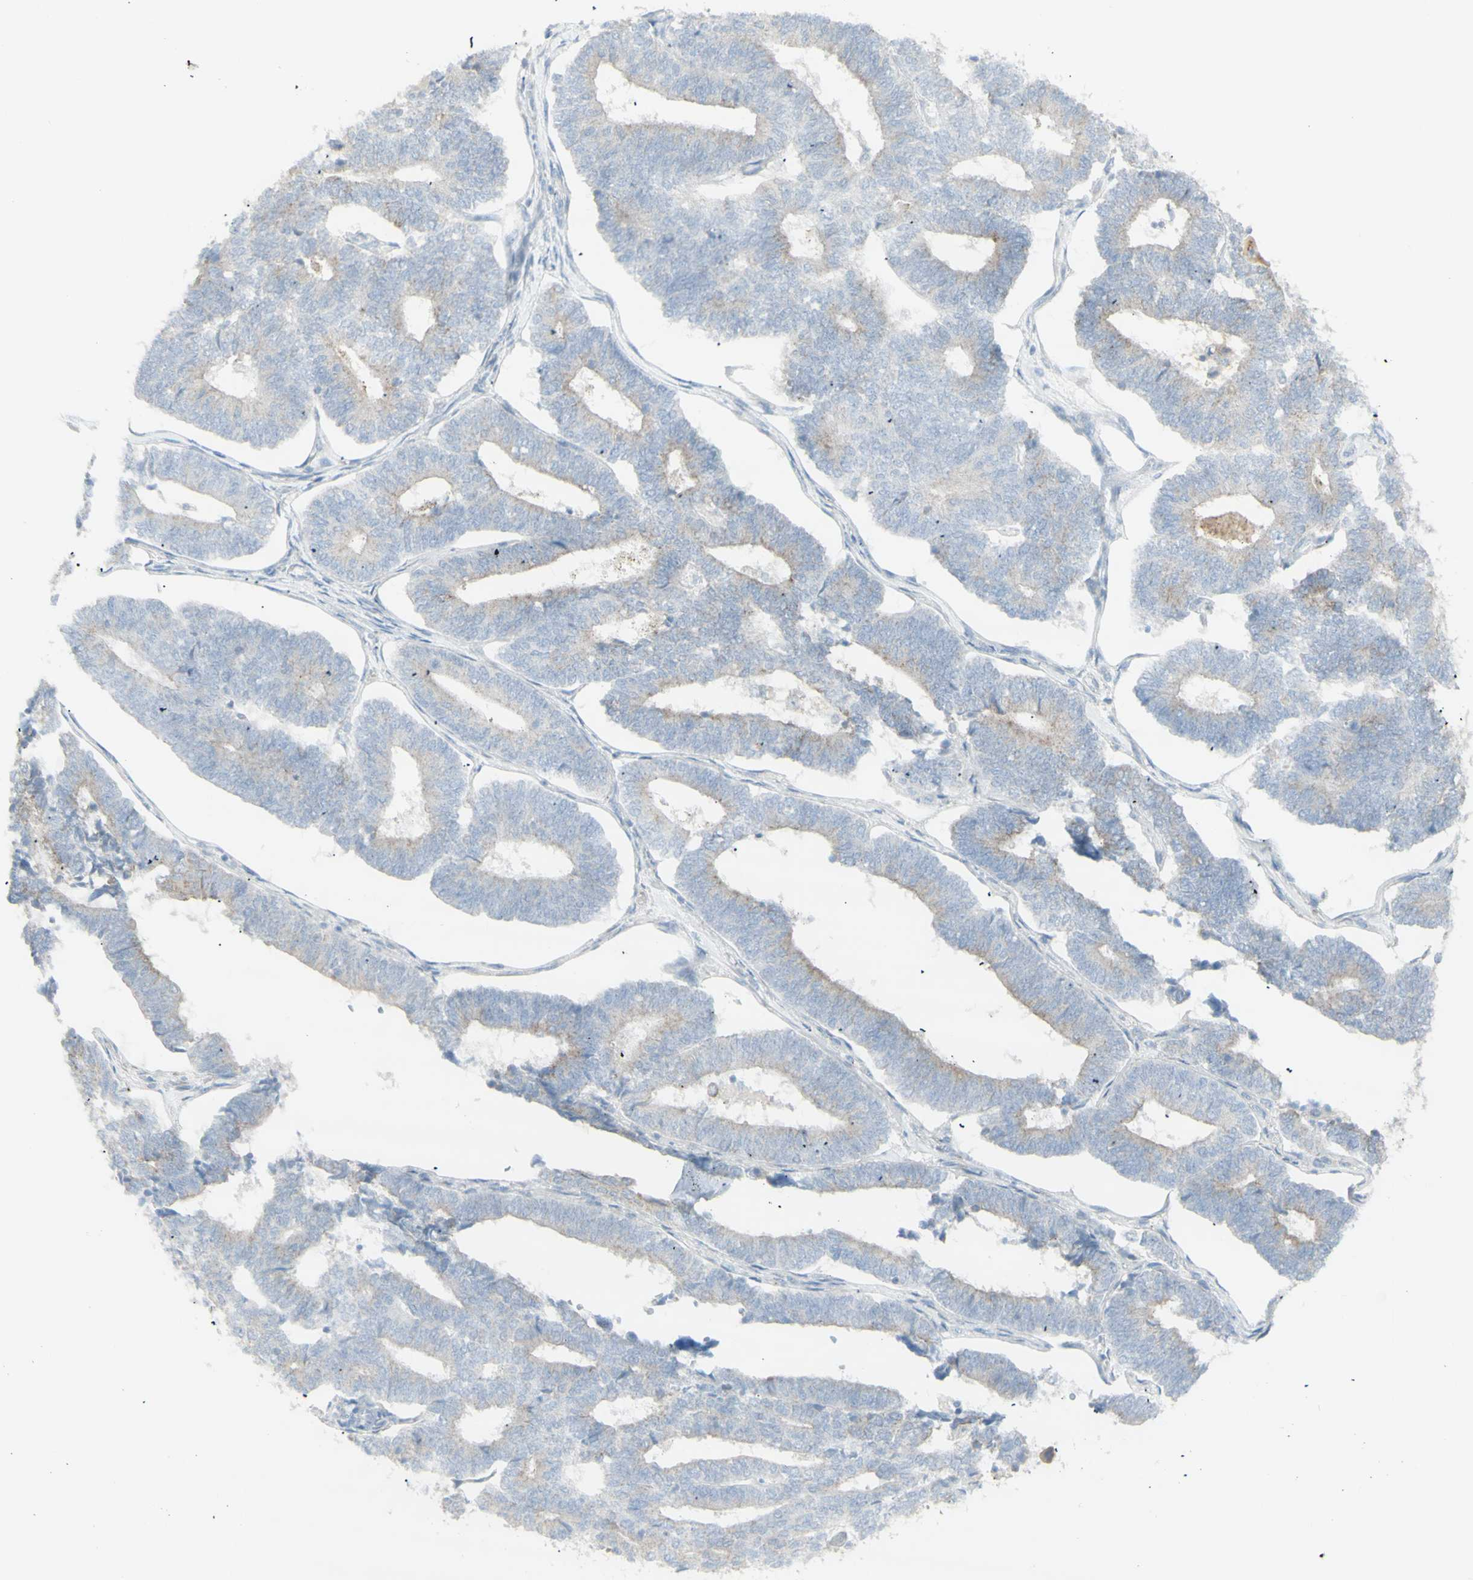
{"staining": {"intensity": "weak", "quantity": "25%-75%", "location": "cytoplasmic/membranous"}, "tissue": "endometrial cancer", "cell_type": "Tumor cells", "image_type": "cancer", "snomed": [{"axis": "morphology", "description": "Adenocarcinoma, NOS"}, {"axis": "topography", "description": "Endometrium"}], "caption": "DAB (3,3'-diaminobenzidine) immunohistochemical staining of adenocarcinoma (endometrial) demonstrates weak cytoplasmic/membranous protein expression in approximately 25%-75% of tumor cells. (brown staining indicates protein expression, while blue staining denotes nuclei).", "gene": "NDST4", "patient": {"sex": "female", "age": 70}}